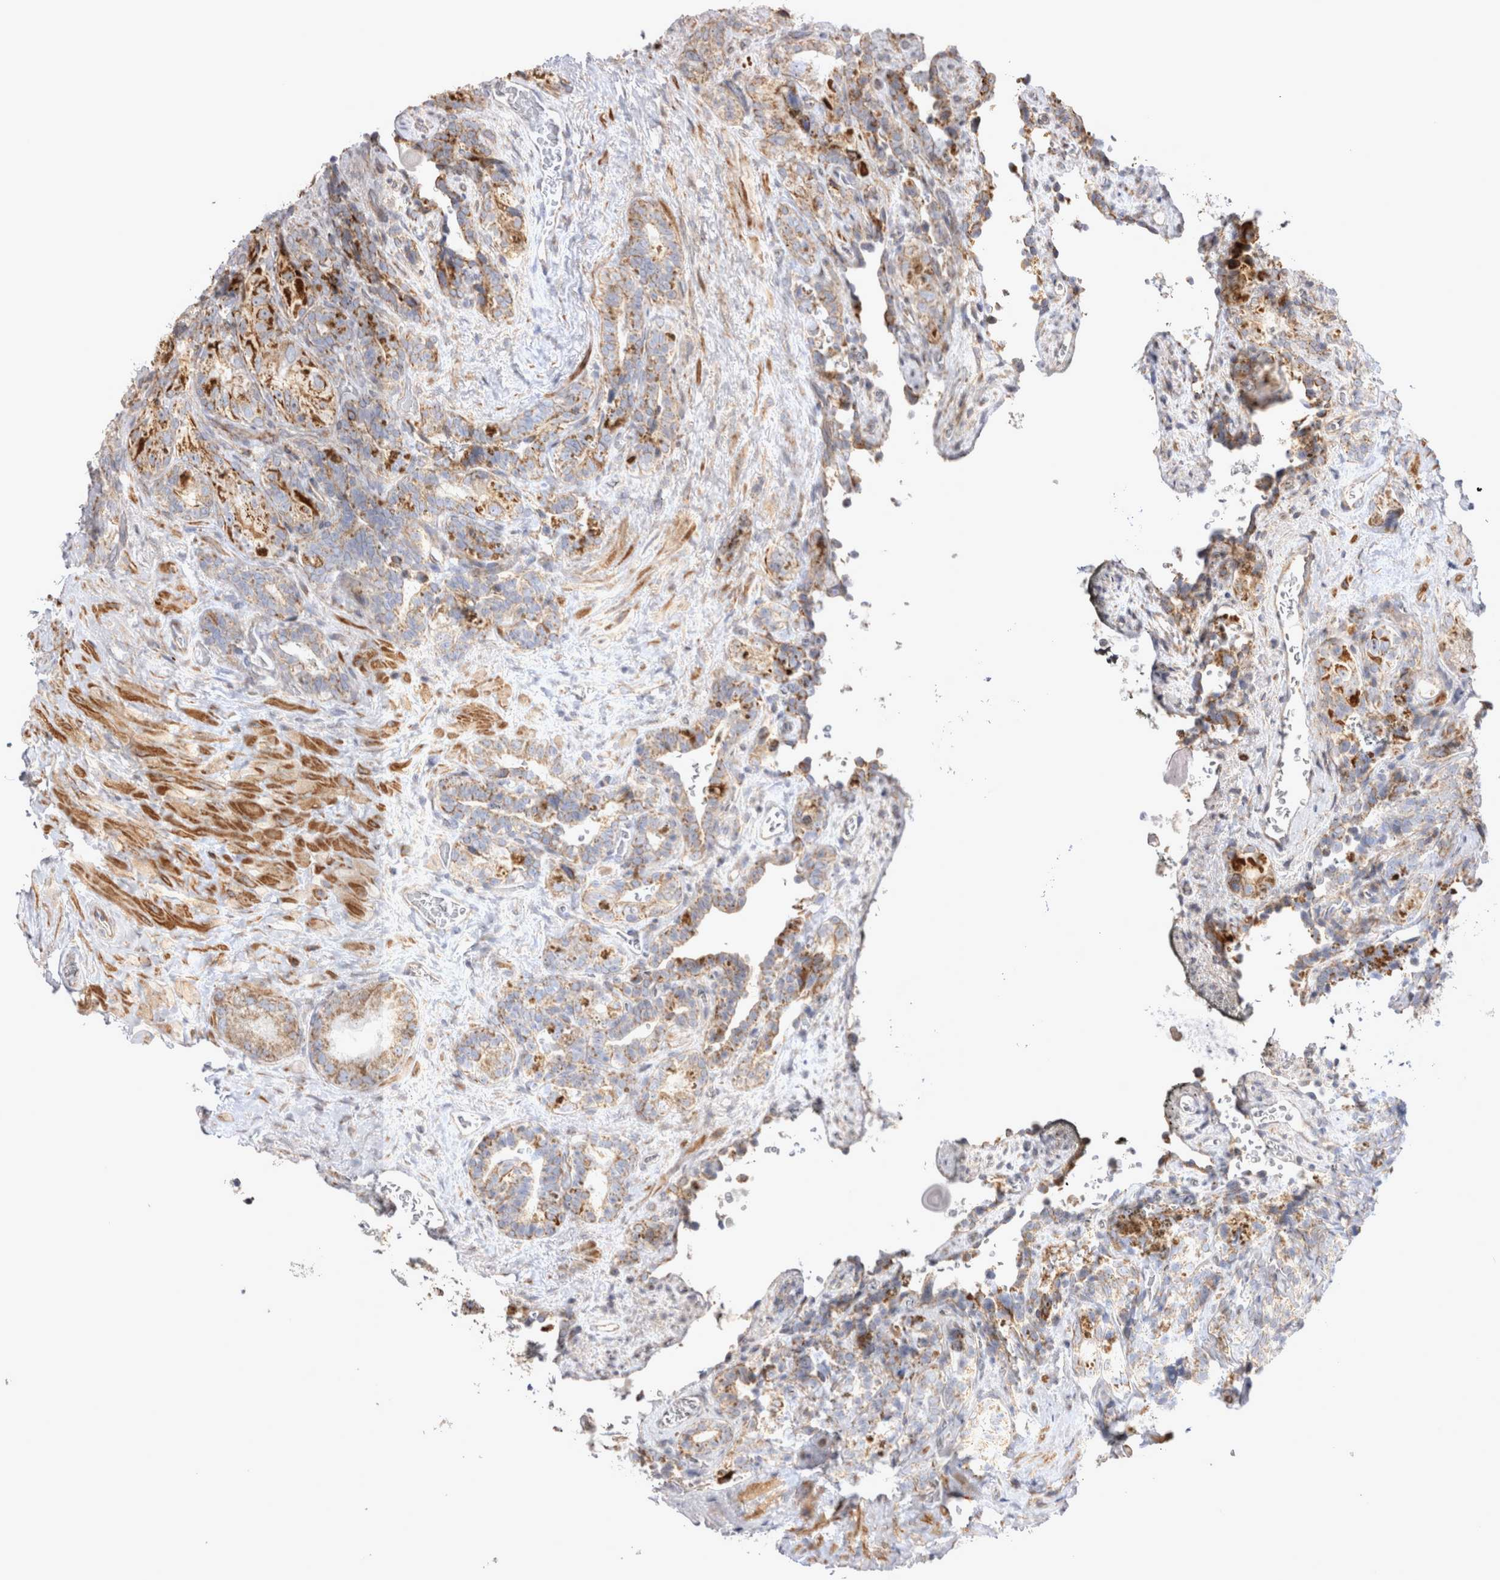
{"staining": {"intensity": "moderate", "quantity": ">75%", "location": "cytoplasmic/membranous"}, "tissue": "seminal vesicle", "cell_type": "Glandular cells", "image_type": "normal", "snomed": [{"axis": "morphology", "description": "Normal tissue, NOS"}, {"axis": "topography", "description": "Prostate"}, {"axis": "topography", "description": "Seminal veicle"}], "caption": "This is an image of IHC staining of benign seminal vesicle, which shows moderate expression in the cytoplasmic/membranous of glandular cells.", "gene": "TSPOAP1", "patient": {"sex": "male", "age": 67}}